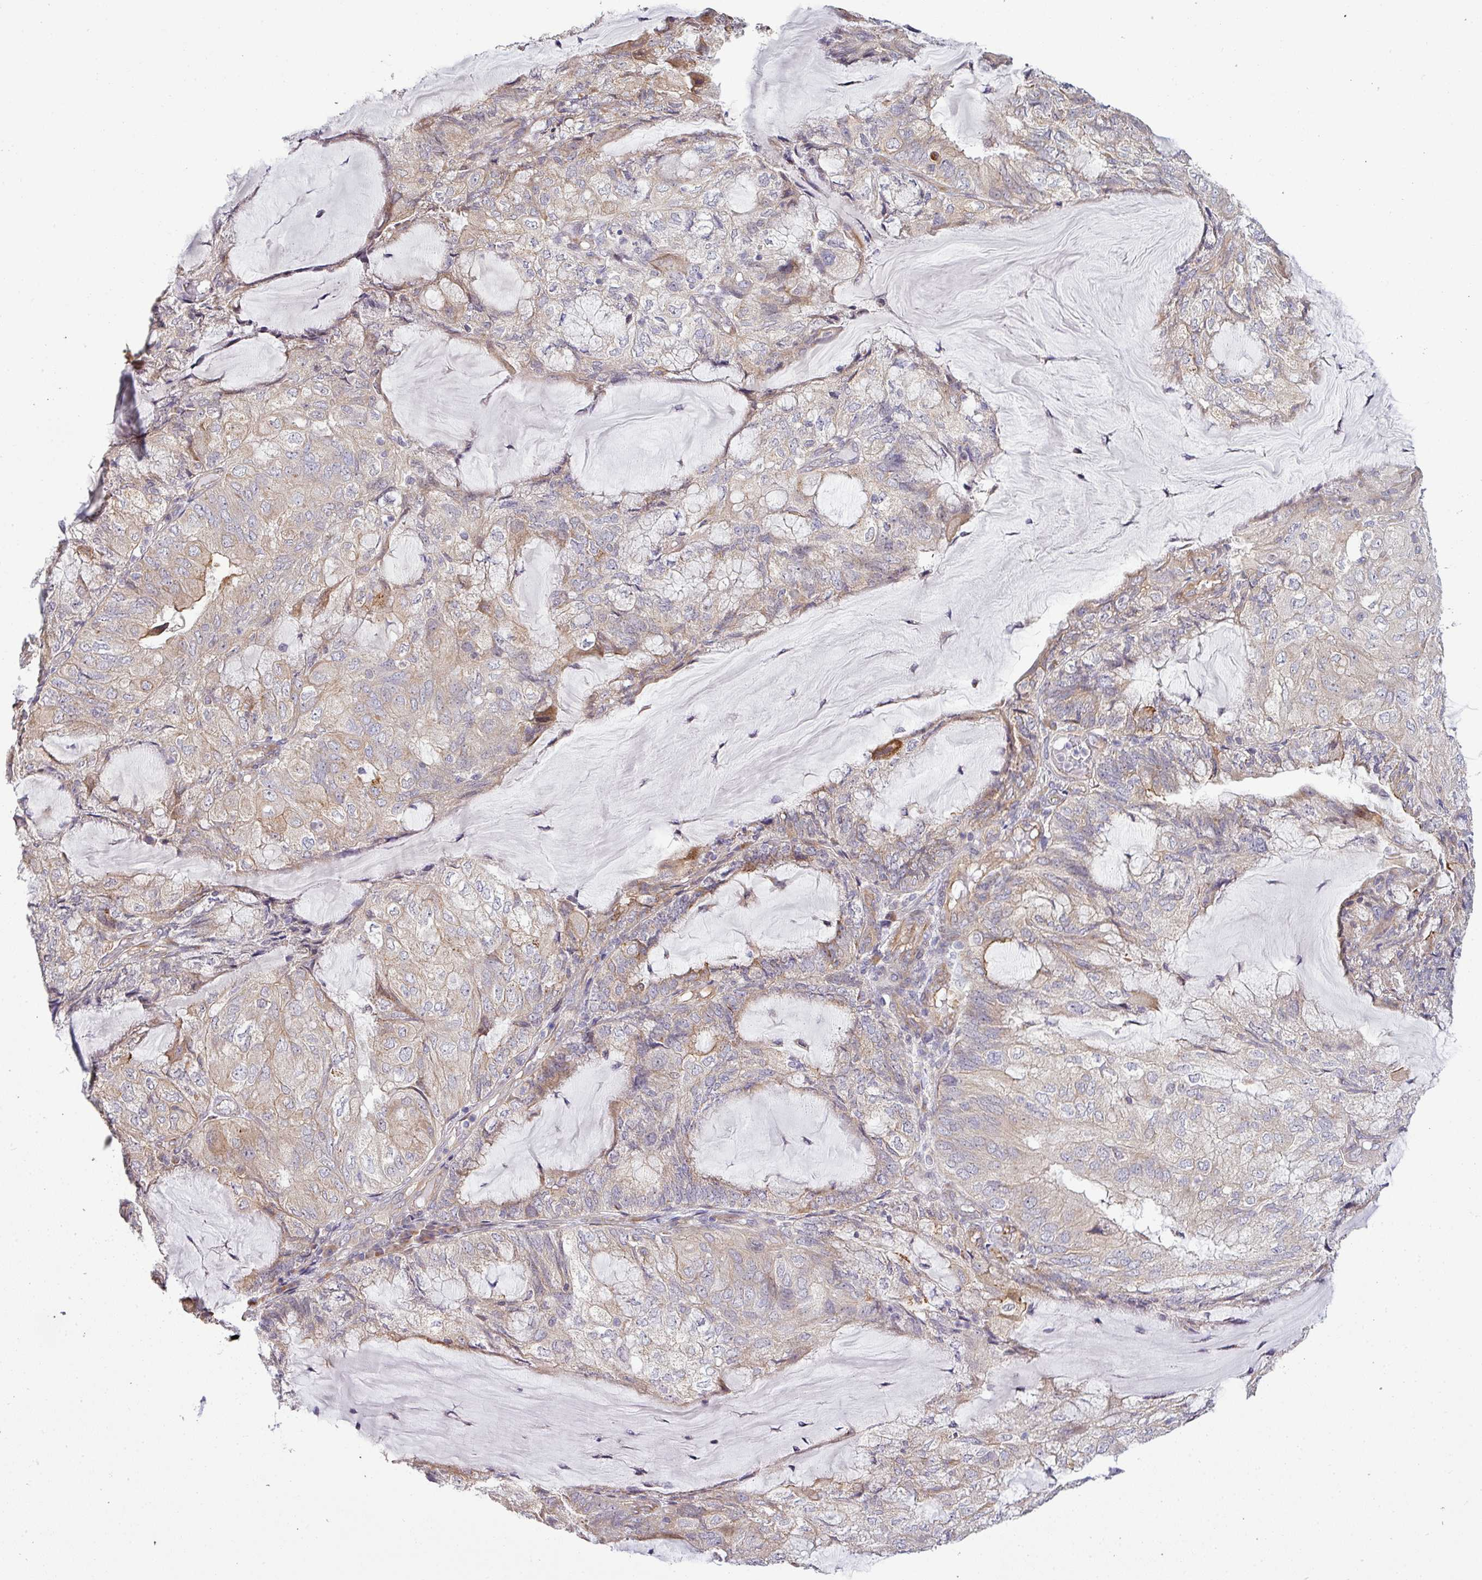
{"staining": {"intensity": "moderate", "quantity": "25%-75%", "location": "cytoplasmic/membranous"}, "tissue": "endometrial cancer", "cell_type": "Tumor cells", "image_type": "cancer", "snomed": [{"axis": "morphology", "description": "Adenocarcinoma, NOS"}, {"axis": "topography", "description": "Endometrium"}], "caption": "Tumor cells reveal medium levels of moderate cytoplasmic/membranous positivity in about 25%-75% of cells in human endometrial cancer.", "gene": "TIMMDC1", "patient": {"sex": "female", "age": 81}}